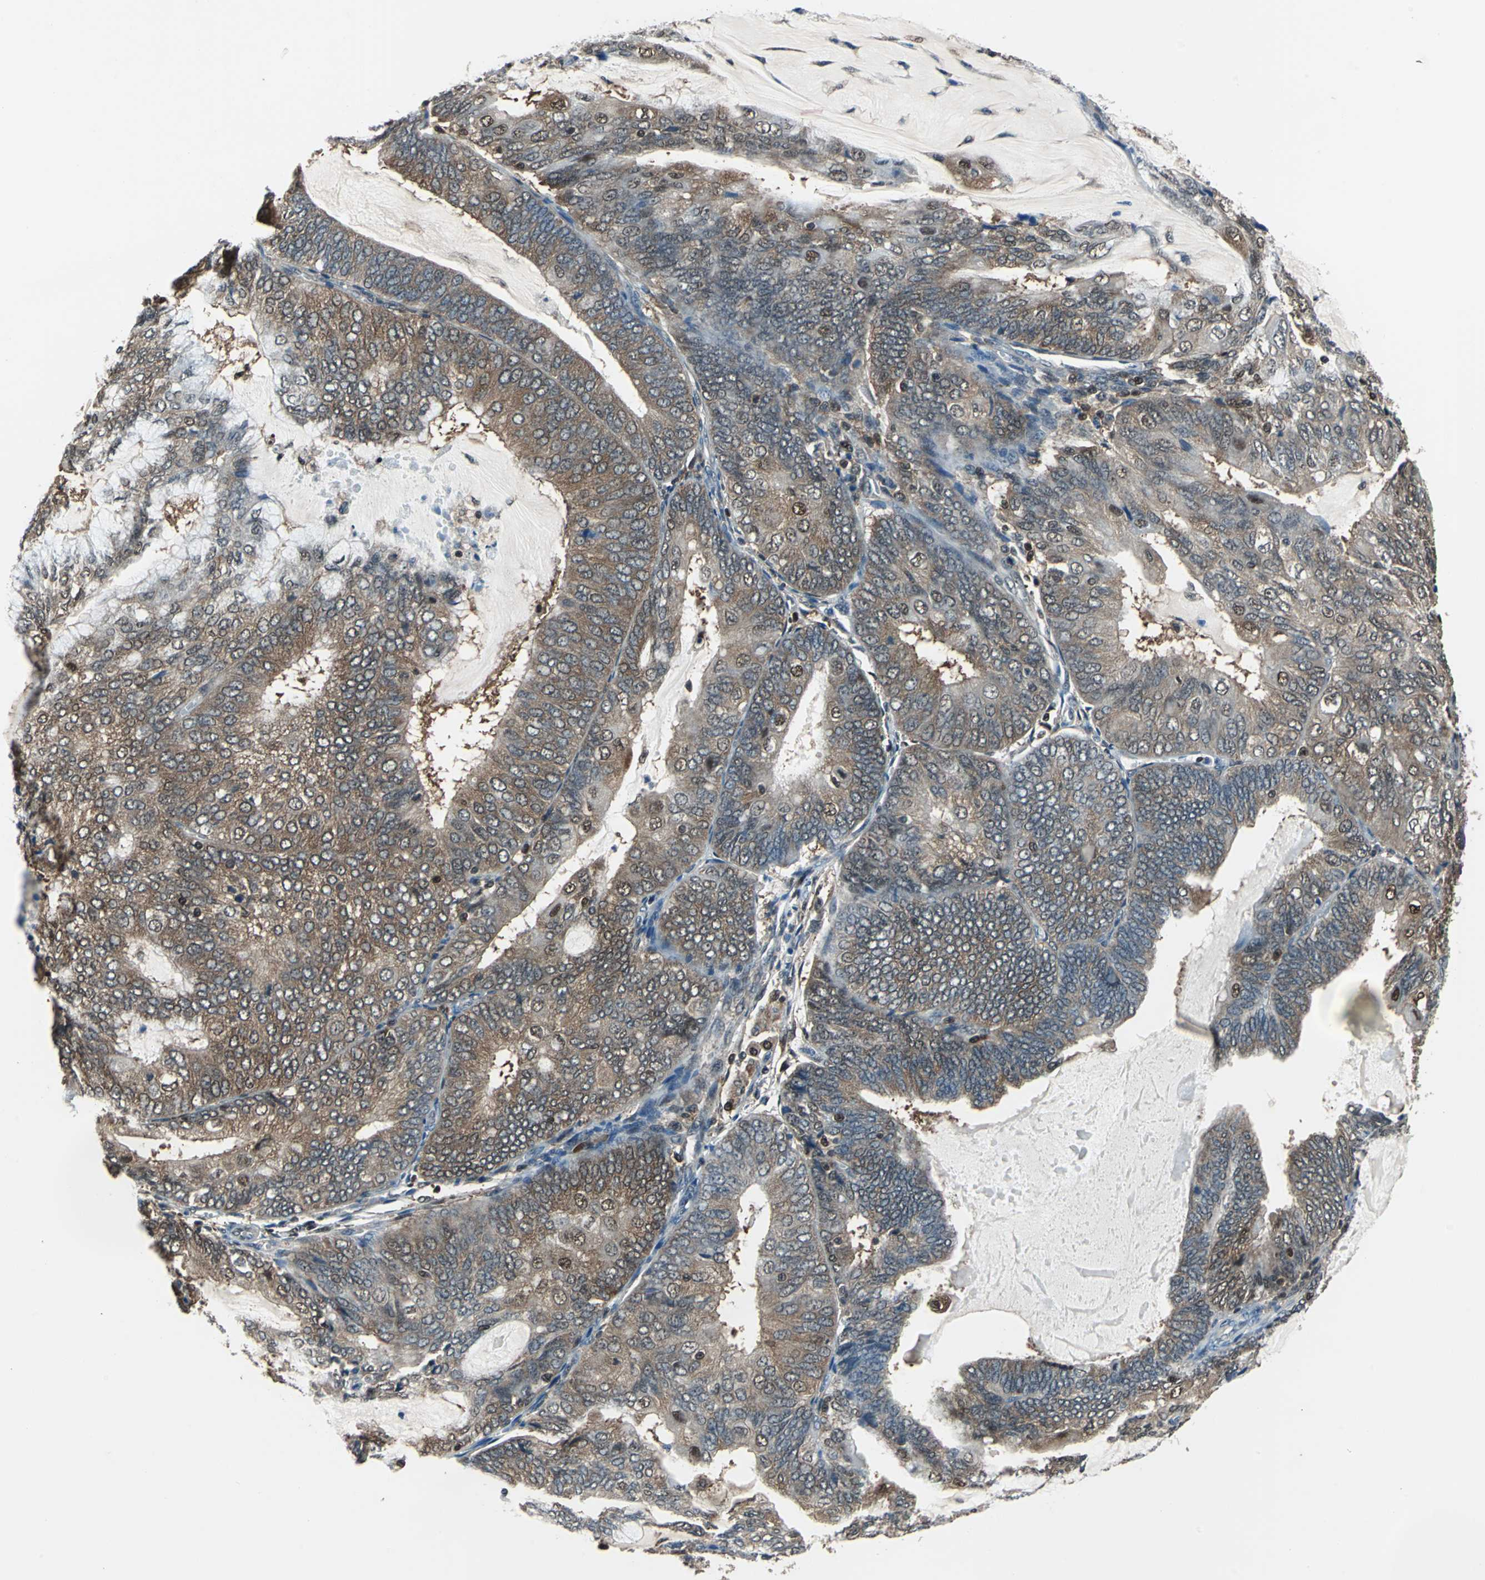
{"staining": {"intensity": "moderate", "quantity": ">75%", "location": "cytoplasmic/membranous,nuclear"}, "tissue": "endometrial cancer", "cell_type": "Tumor cells", "image_type": "cancer", "snomed": [{"axis": "morphology", "description": "Adenocarcinoma, NOS"}, {"axis": "topography", "description": "Endometrium"}], "caption": "This is an image of IHC staining of endometrial cancer (adenocarcinoma), which shows moderate staining in the cytoplasmic/membranous and nuclear of tumor cells.", "gene": "PSME1", "patient": {"sex": "female", "age": 81}}